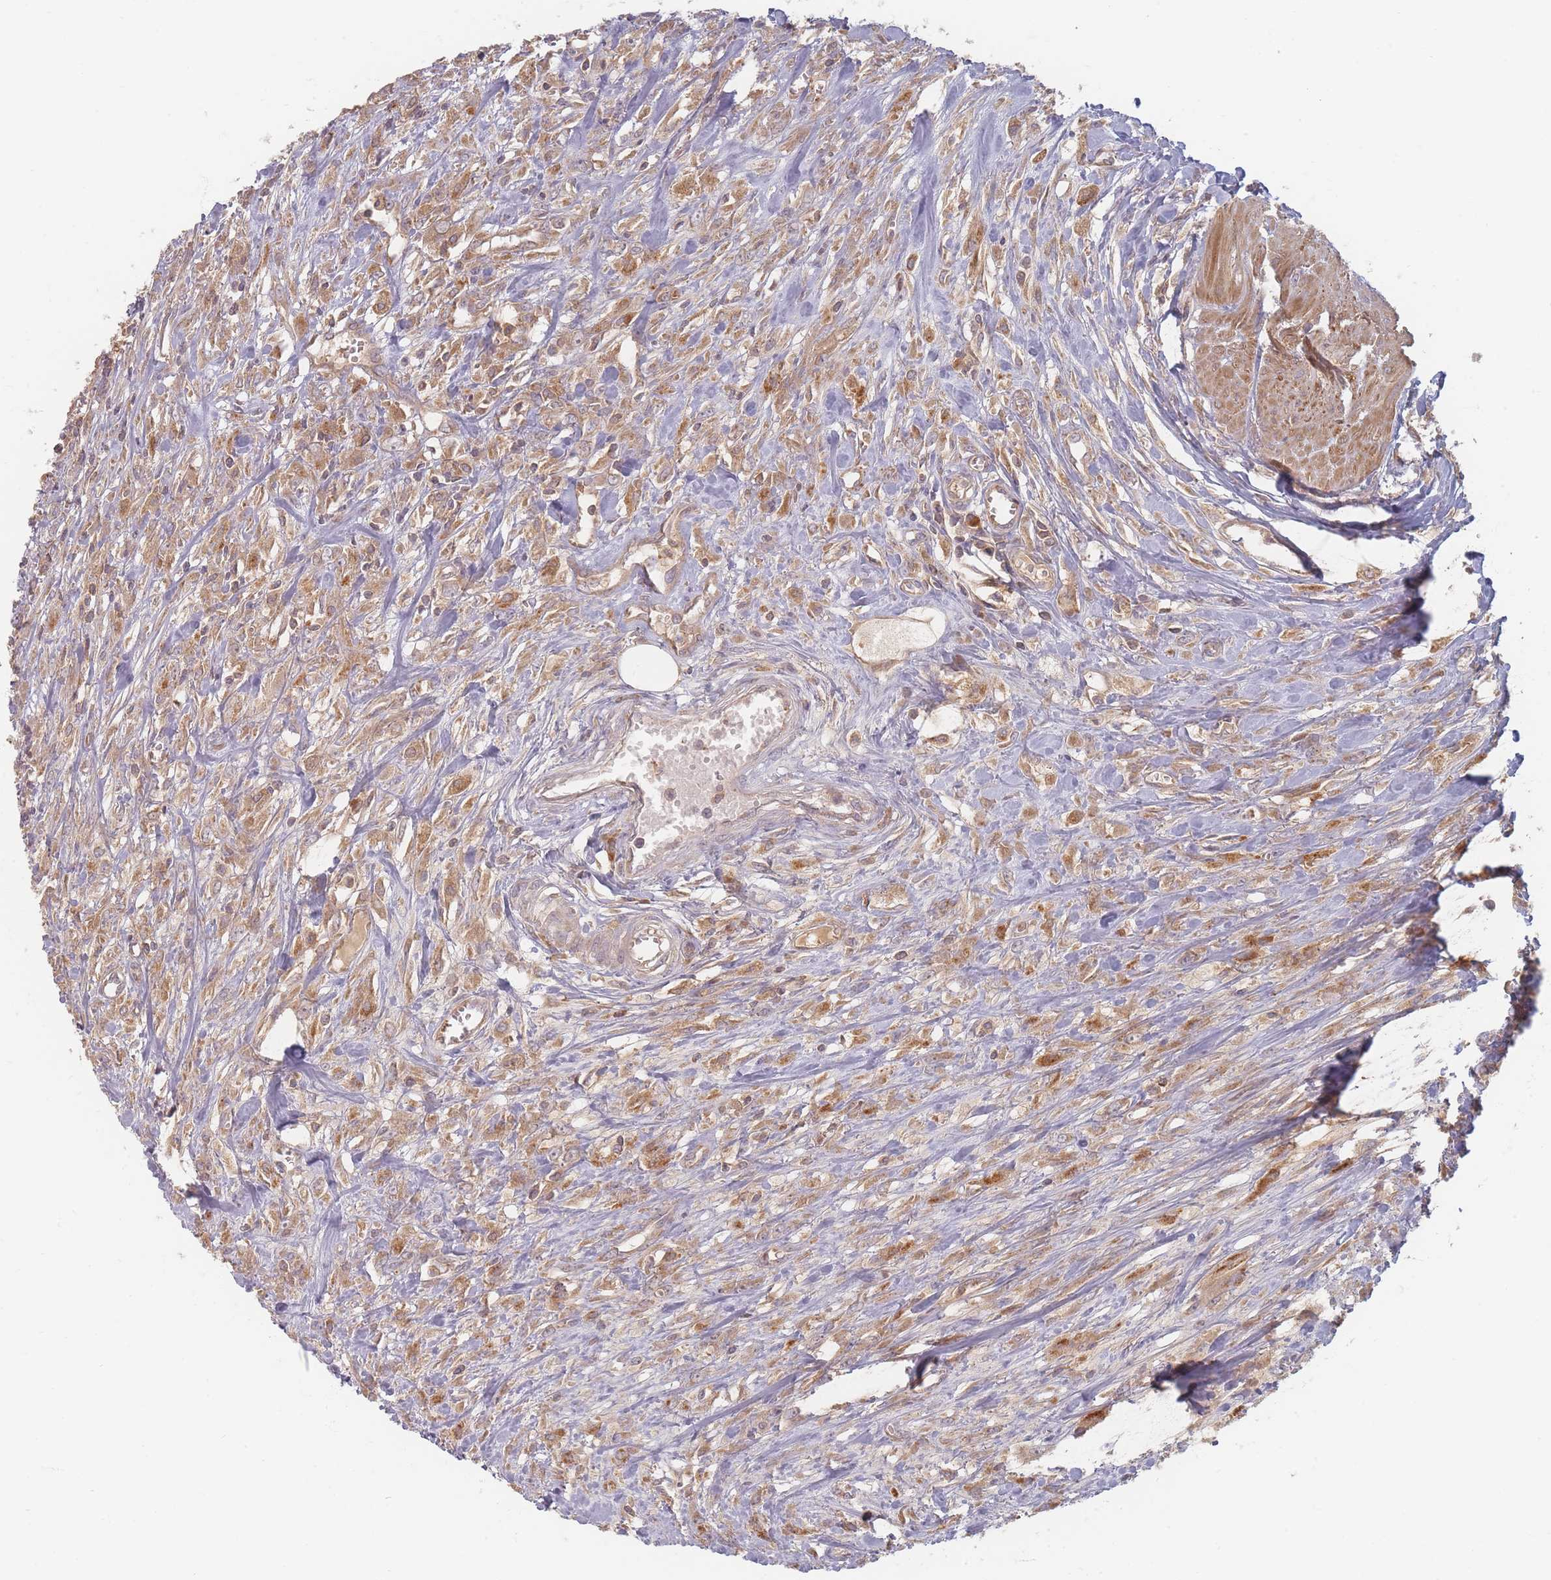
{"staining": {"intensity": "moderate", "quantity": ">75%", "location": "cytoplasmic/membranous"}, "tissue": "urothelial cancer", "cell_type": "Tumor cells", "image_type": "cancer", "snomed": [{"axis": "morphology", "description": "Urothelial carcinoma, High grade"}, {"axis": "topography", "description": "Urinary bladder"}], "caption": "DAB (3,3'-diaminobenzidine) immunohistochemical staining of urothelial carcinoma (high-grade) reveals moderate cytoplasmic/membranous protein expression in approximately >75% of tumor cells.", "gene": "SLC35F3", "patient": {"sex": "male", "age": 57}}